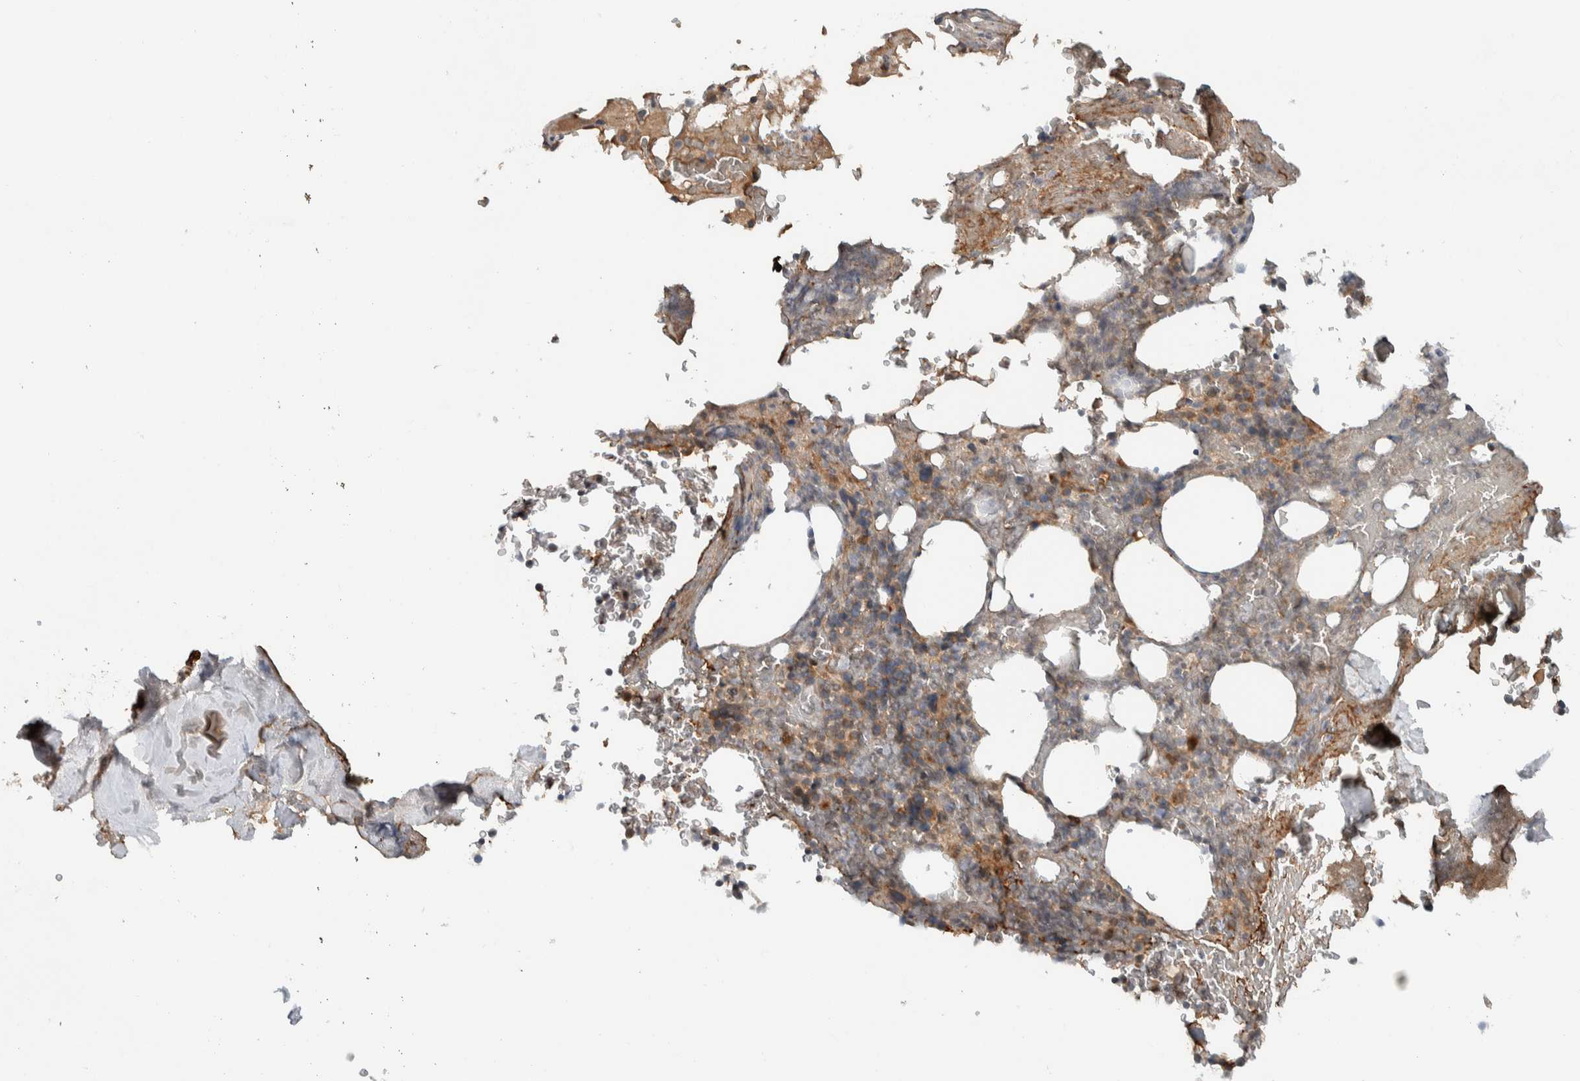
{"staining": {"intensity": "weak", "quantity": ">75%", "location": "cytoplasmic/membranous"}, "tissue": "bone marrow", "cell_type": "Hematopoietic cells", "image_type": "normal", "snomed": [{"axis": "morphology", "description": "Normal tissue, NOS"}, {"axis": "topography", "description": "Bone marrow"}], "caption": "The micrograph exhibits a brown stain indicating the presence of a protein in the cytoplasmic/membranous of hematopoietic cells in bone marrow. The staining was performed using DAB (3,3'-diaminobenzidine) to visualize the protein expression in brown, while the nuclei were stained in blue with hematoxylin (Magnification: 20x).", "gene": "ARMC7", "patient": {"sex": "female", "age": 66}}